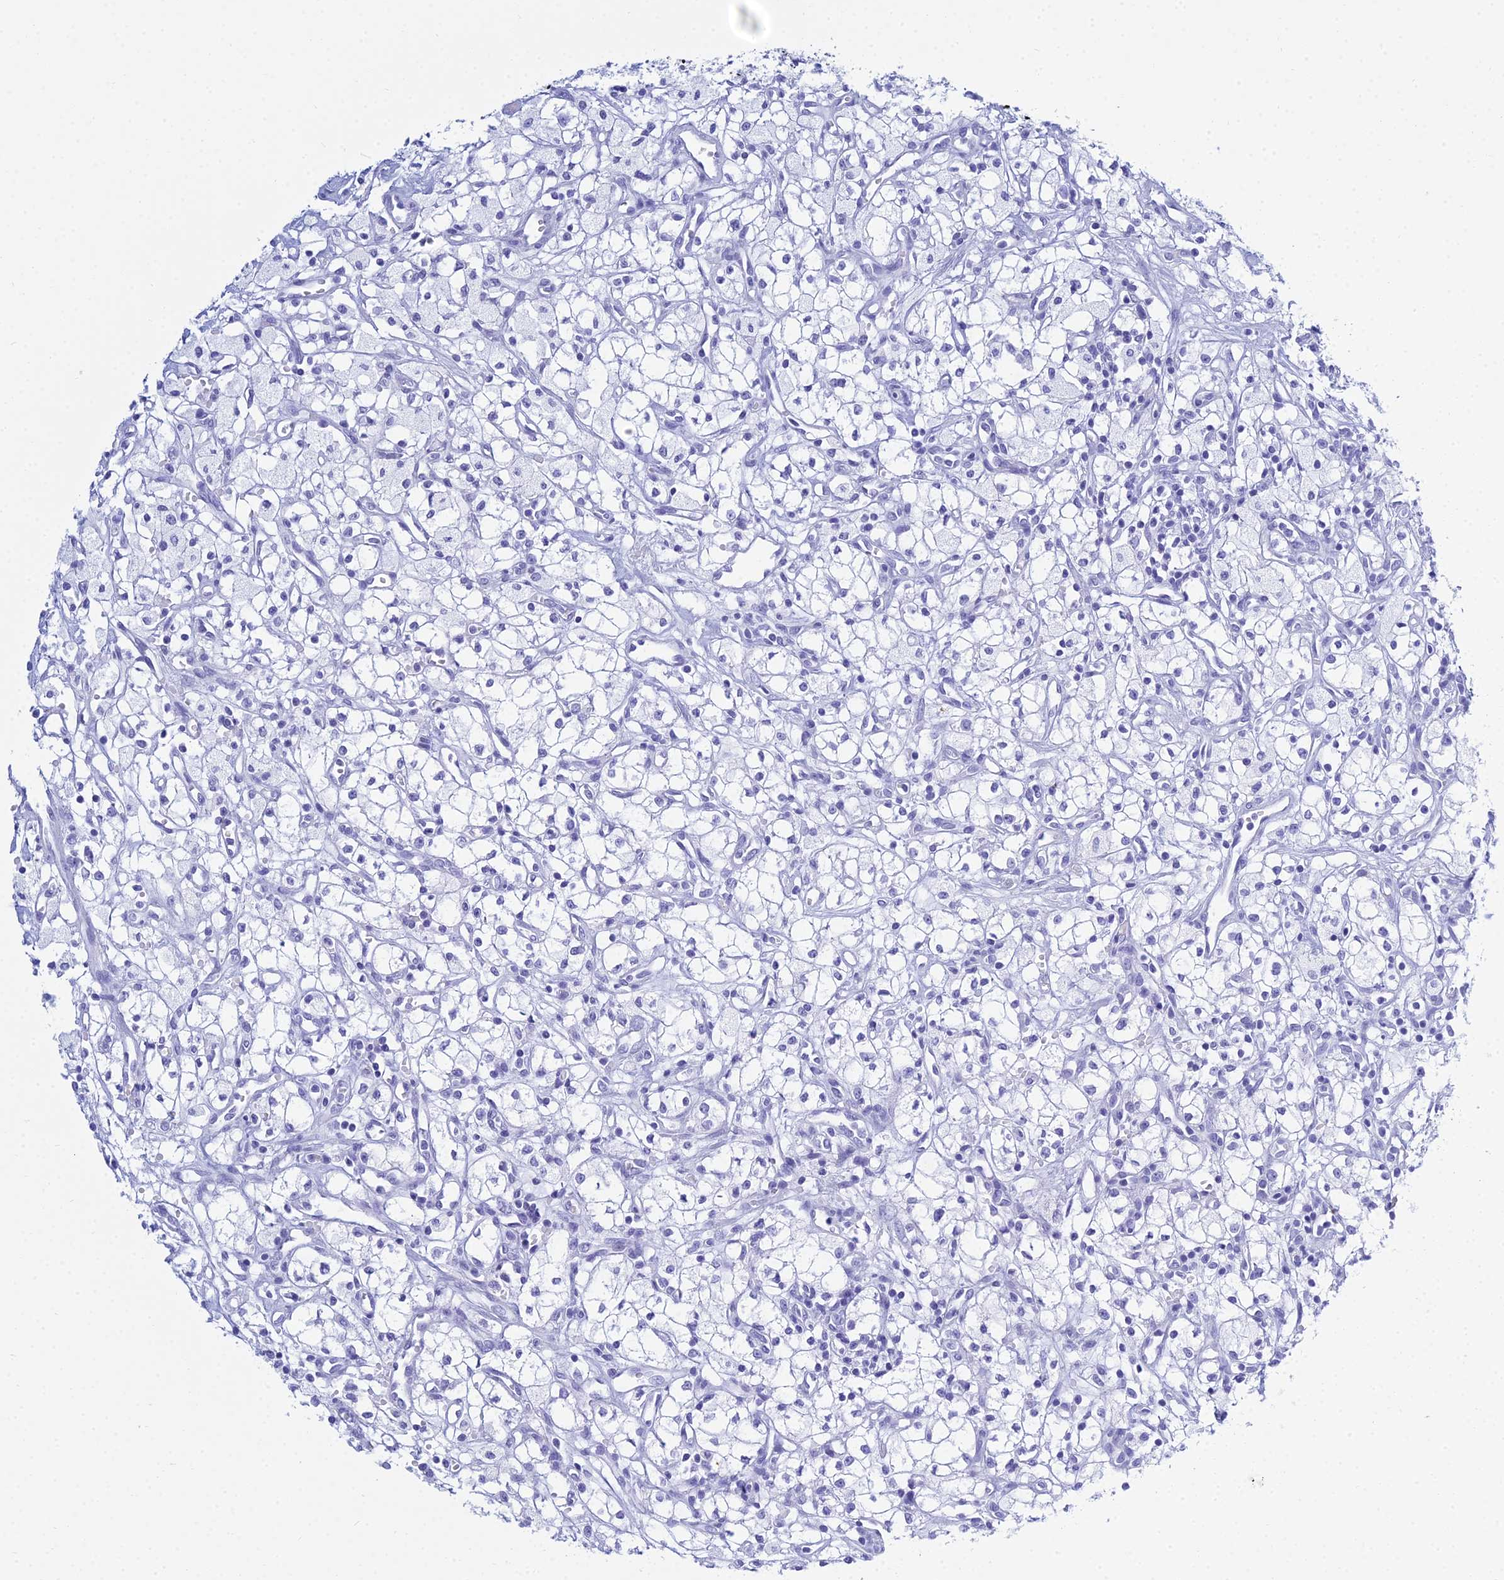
{"staining": {"intensity": "negative", "quantity": "none", "location": "none"}, "tissue": "renal cancer", "cell_type": "Tumor cells", "image_type": "cancer", "snomed": [{"axis": "morphology", "description": "Adenocarcinoma, NOS"}, {"axis": "topography", "description": "Kidney"}], "caption": "Protein analysis of renal cancer (adenocarcinoma) demonstrates no significant staining in tumor cells.", "gene": "PATE4", "patient": {"sex": "male", "age": 59}}